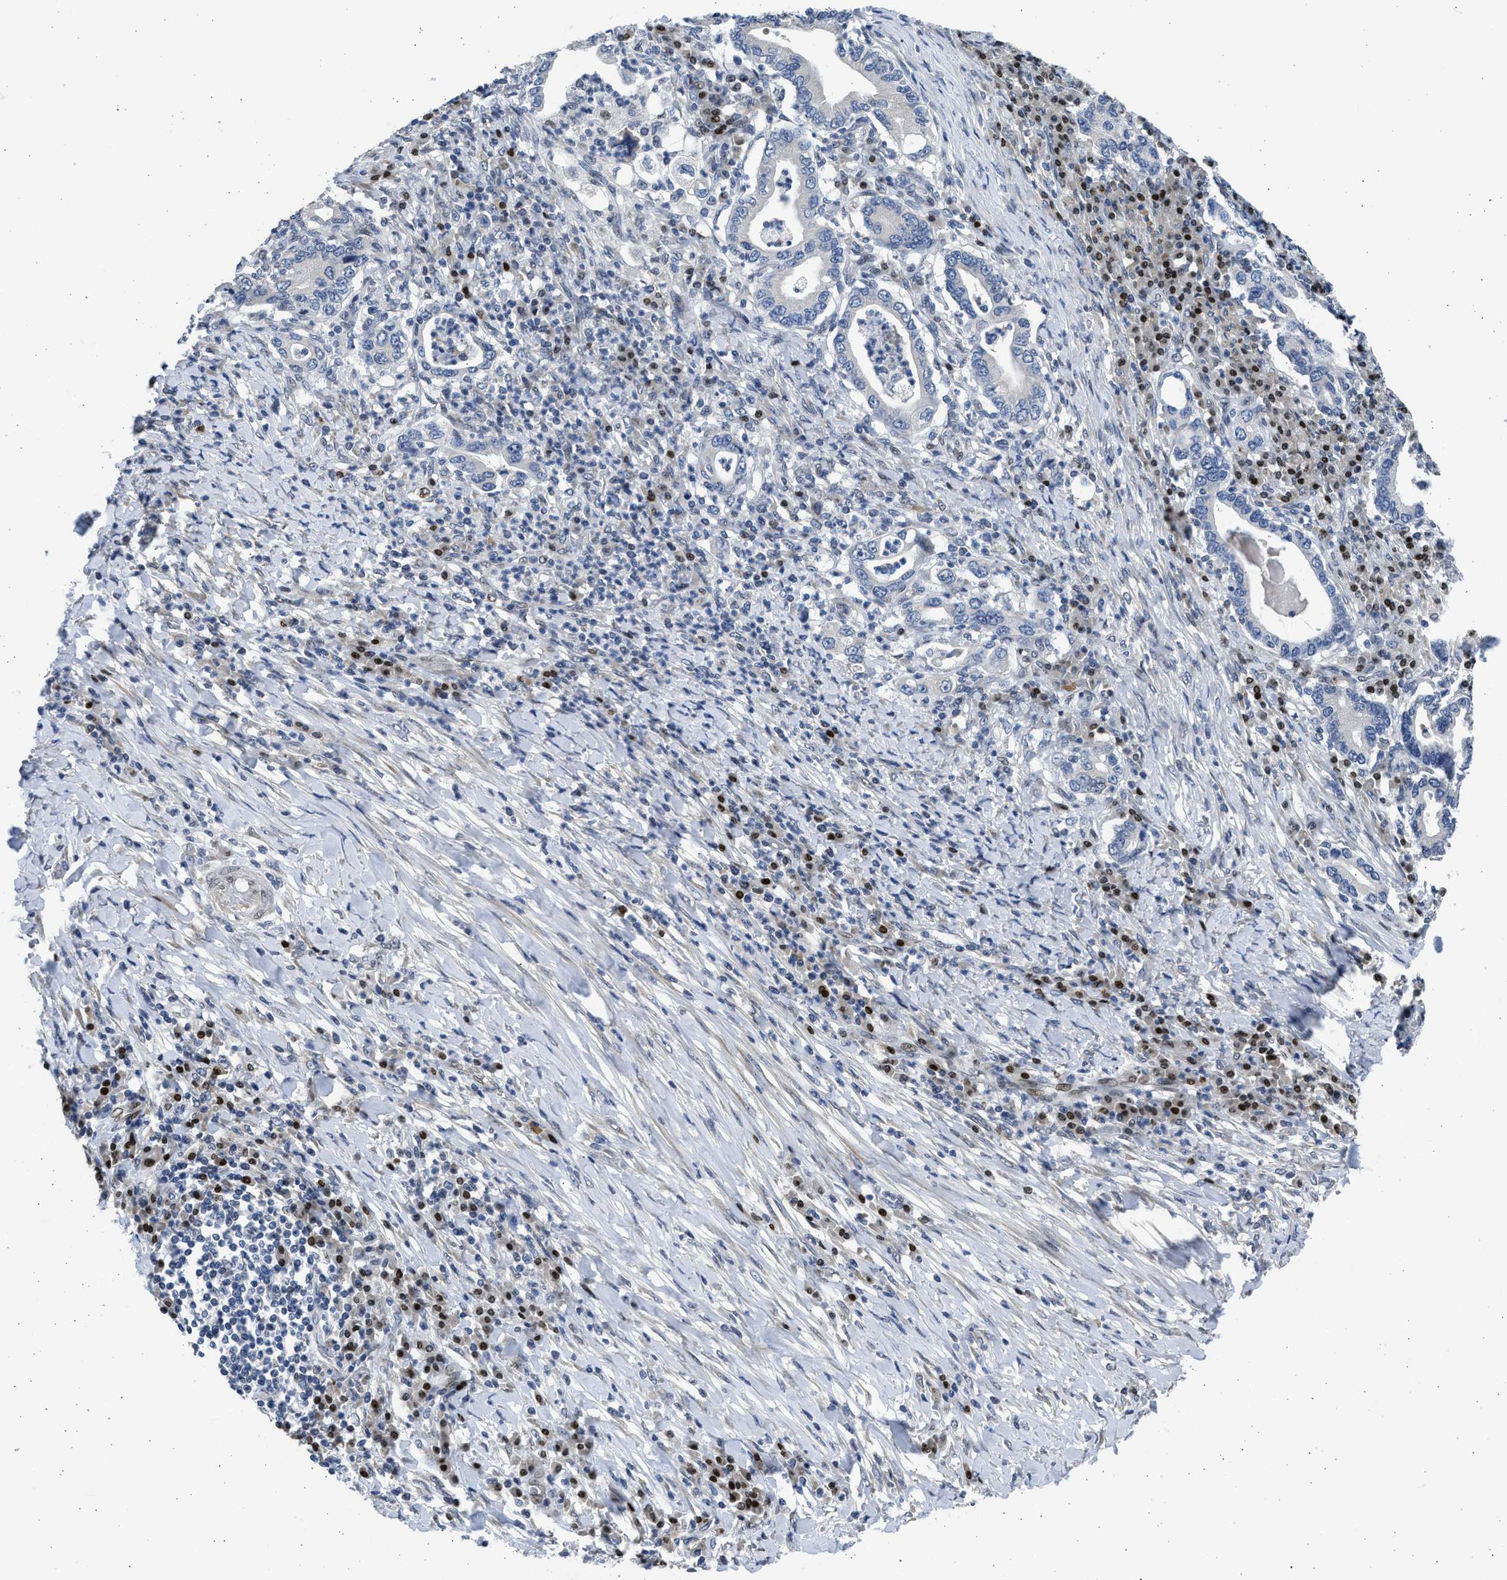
{"staining": {"intensity": "negative", "quantity": "none", "location": "none"}, "tissue": "stomach cancer", "cell_type": "Tumor cells", "image_type": "cancer", "snomed": [{"axis": "morphology", "description": "Normal tissue, NOS"}, {"axis": "morphology", "description": "Adenocarcinoma, NOS"}, {"axis": "topography", "description": "Esophagus"}, {"axis": "topography", "description": "Stomach, upper"}, {"axis": "topography", "description": "Peripheral nerve tissue"}], "caption": "Immunohistochemical staining of human stomach adenocarcinoma exhibits no significant expression in tumor cells.", "gene": "HMGN3", "patient": {"sex": "male", "age": 62}}